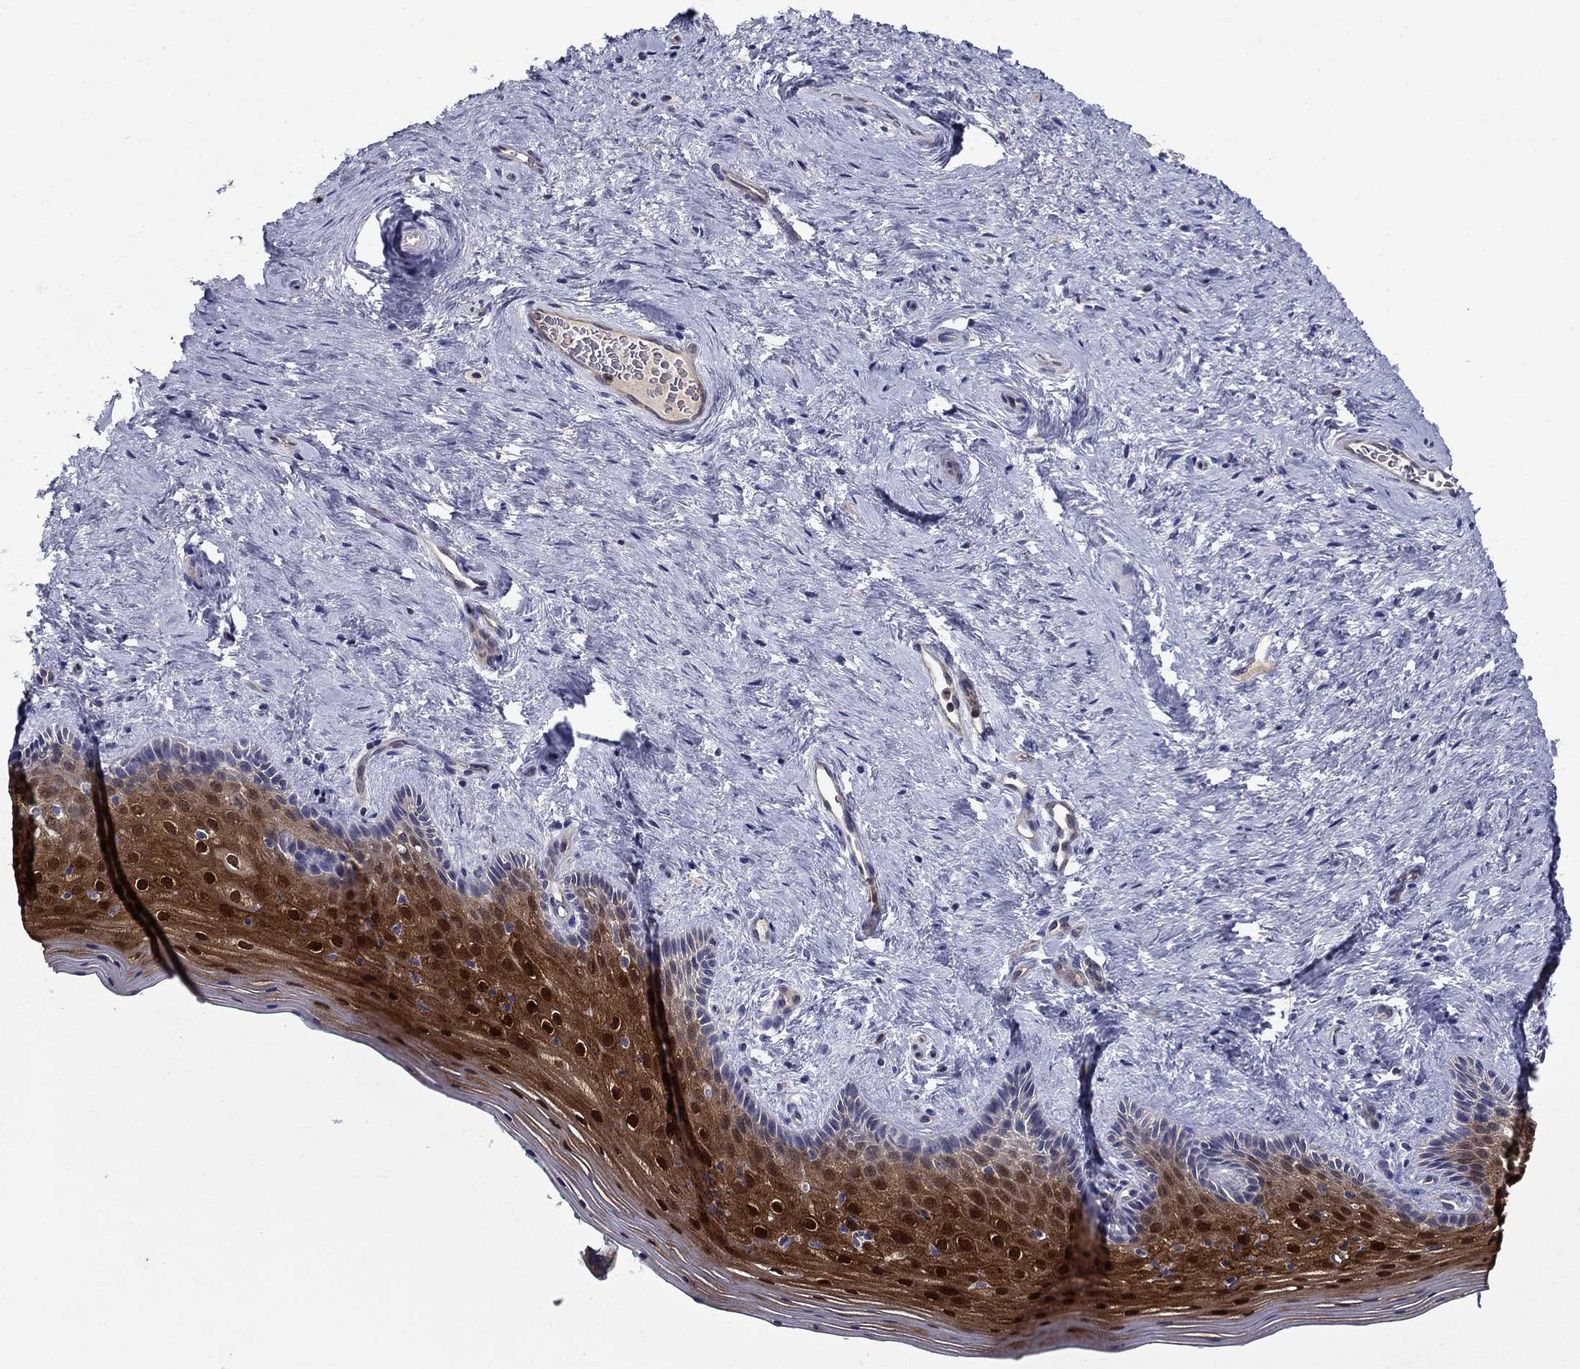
{"staining": {"intensity": "strong", "quantity": ">75%", "location": "cytoplasmic/membranous,nuclear"}, "tissue": "vagina", "cell_type": "Squamous epithelial cells", "image_type": "normal", "snomed": [{"axis": "morphology", "description": "Normal tissue, NOS"}, {"axis": "topography", "description": "Vagina"}], "caption": "A high amount of strong cytoplasmic/membranous,nuclear expression is present in about >75% of squamous epithelial cells in benign vagina. The protein of interest is stained brown, and the nuclei are stained in blue (DAB (3,3'-diaminobenzidine) IHC with brightfield microscopy, high magnification).", "gene": "GLTP", "patient": {"sex": "female", "age": 45}}